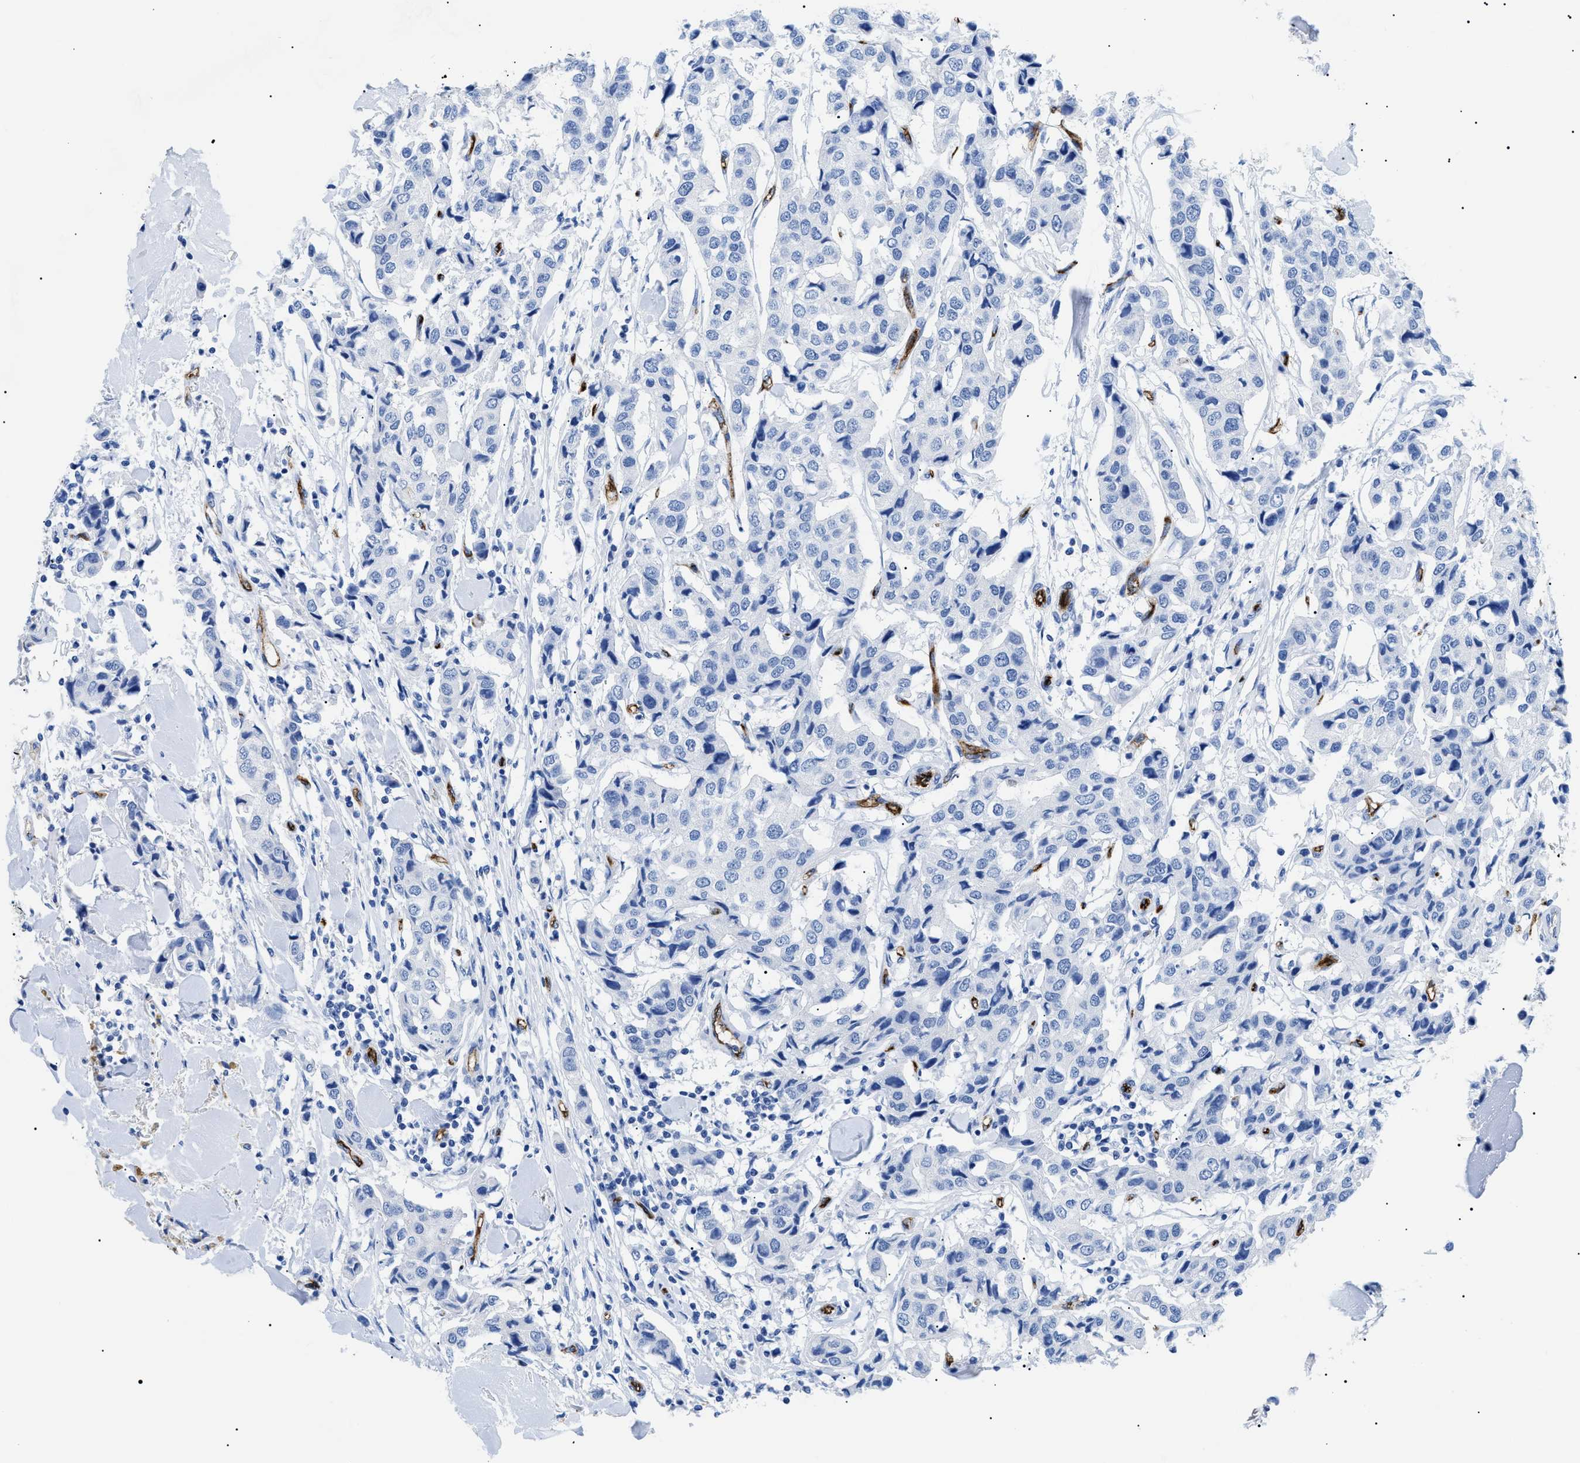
{"staining": {"intensity": "negative", "quantity": "none", "location": "none"}, "tissue": "breast cancer", "cell_type": "Tumor cells", "image_type": "cancer", "snomed": [{"axis": "morphology", "description": "Duct carcinoma"}, {"axis": "topography", "description": "Breast"}], "caption": "Human invasive ductal carcinoma (breast) stained for a protein using immunohistochemistry exhibits no positivity in tumor cells.", "gene": "PODXL", "patient": {"sex": "female", "age": 80}}